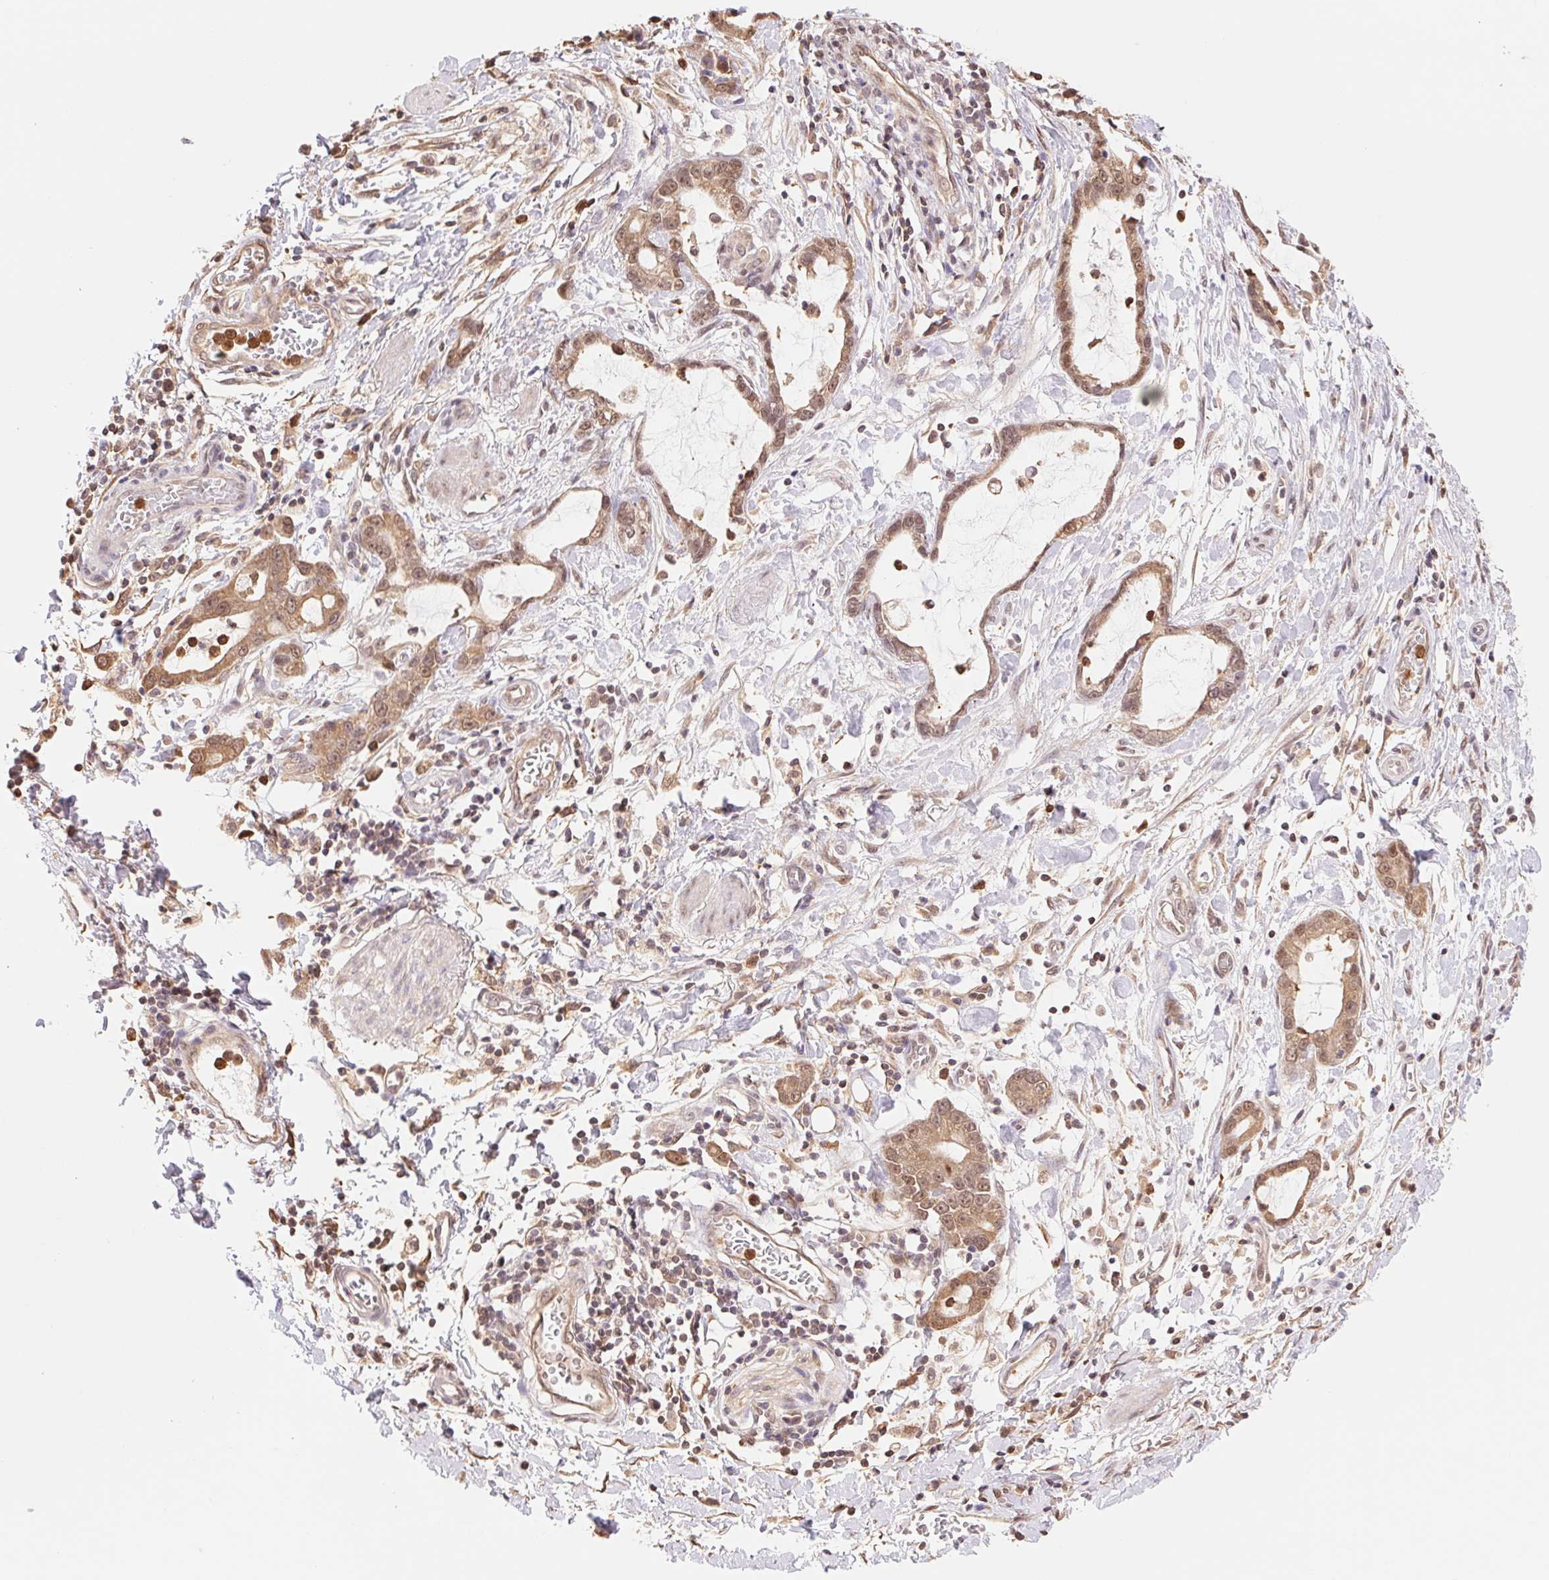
{"staining": {"intensity": "moderate", "quantity": ">75%", "location": "cytoplasmic/membranous,nuclear"}, "tissue": "stomach cancer", "cell_type": "Tumor cells", "image_type": "cancer", "snomed": [{"axis": "morphology", "description": "Adenocarcinoma, NOS"}, {"axis": "topography", "description": "Stomach"}], "caption": "DAB (3,3'-diaminobenzidine) immunohistochemical staining of stomach cancer displays moderate cytoplasmic/membranous and nuclear protein staining in about >75% of tumor cells. (brown staining indicates protein expression, while blue staining denotes nuclei).", "gene": "CDC123", "patient": {"sex": "male", "age": 55}}